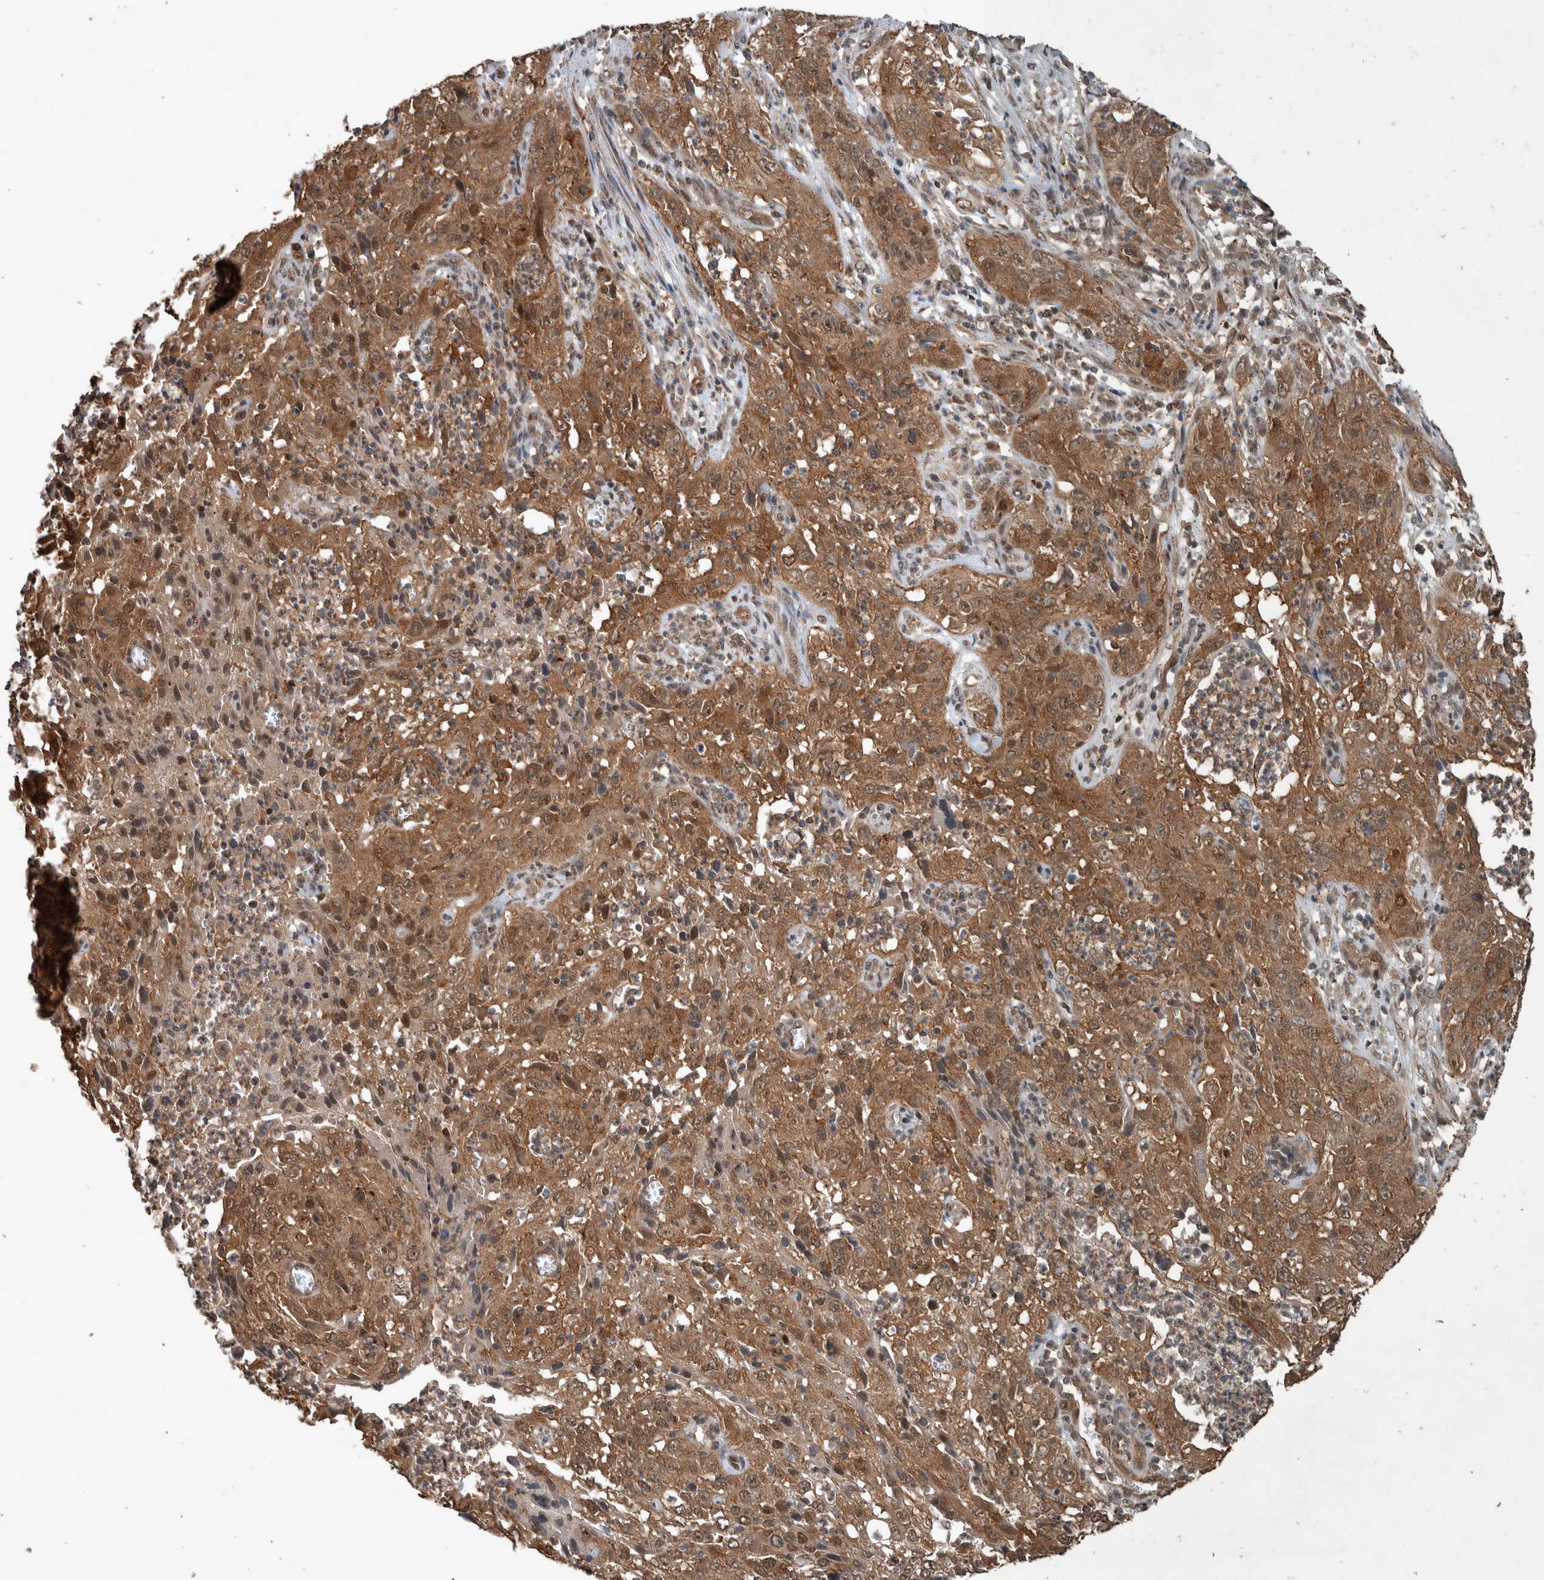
{"staining": {"intensity": "moderate", "quantity": ">75%", "location": "cytoplasmic/membranous,nuclear"}, "tissue": "cervical cancer", "cell_type": "Tumor cells", "image_type": "cancer", "snomed": [{"axis": "morphology", "description": "Squamous cell carcinoma, NOS"}, {"axis": "topography", "description": "Cervix"}], "caption": "There is medium levels of moderate cytoplasmic/membranous and nuclear expression in tumor cells of cervical squamous cell carcinoma, as demonstrated by immunohistochemical staining (brown color).", "gene": "MYO1E", "patient": {"sex": "female", "age": 32}}